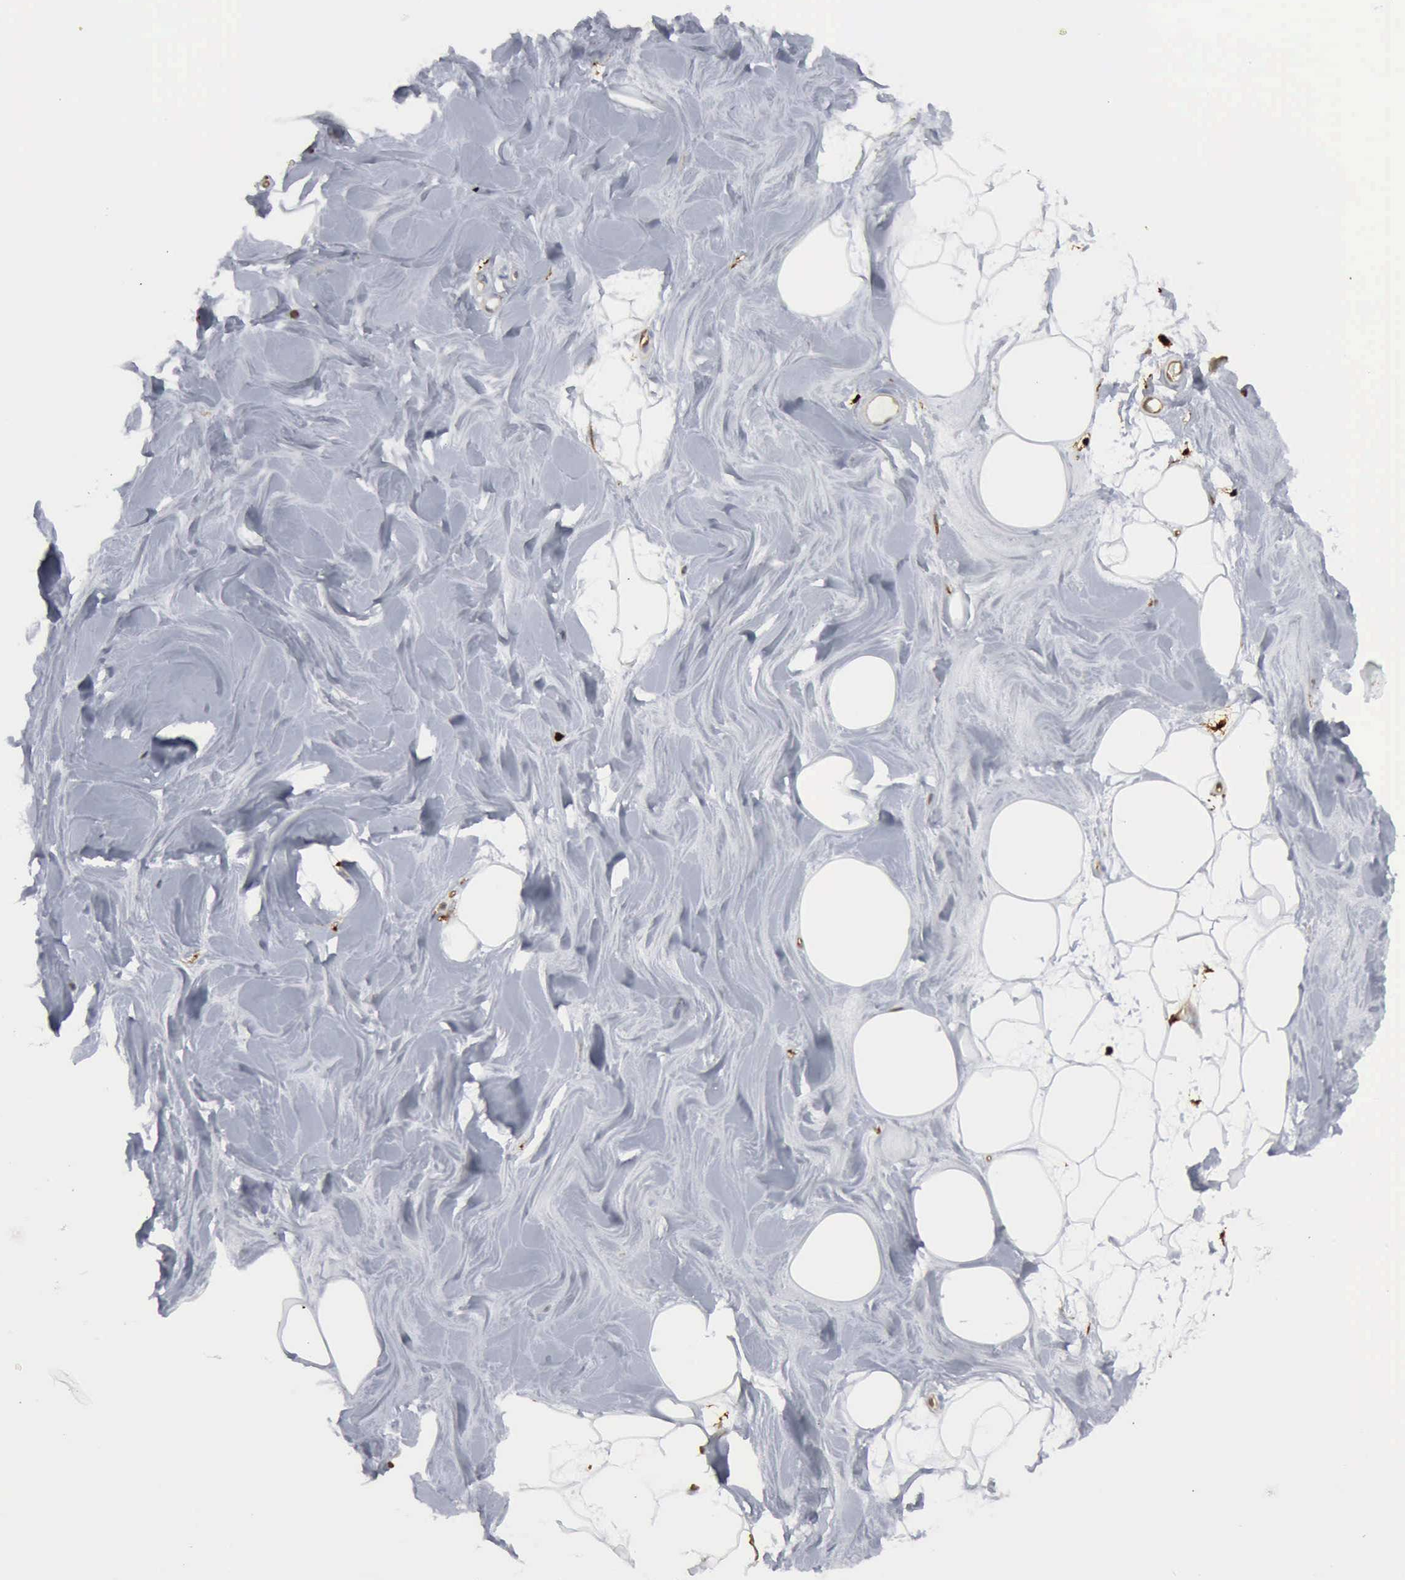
{"staining": {"intensity": "negative", "quantity": "none", "location": "none"}, "tissue": "adipose tissue", "cell_type": "Adipocytes", "image_type": "normal", "snomed": [{"axis": "morphology", "description": "Normal tissue, NOS"}, {"axis": "topography", "description": "Breast"}], "caption": "This is an immunohistochemistry (IHC) histopathology image of unremarkable adipose tissue. There is no staining in adipocytes.", "gene": "FSCN1", "patient": {"sex": "female", "age": 44}}